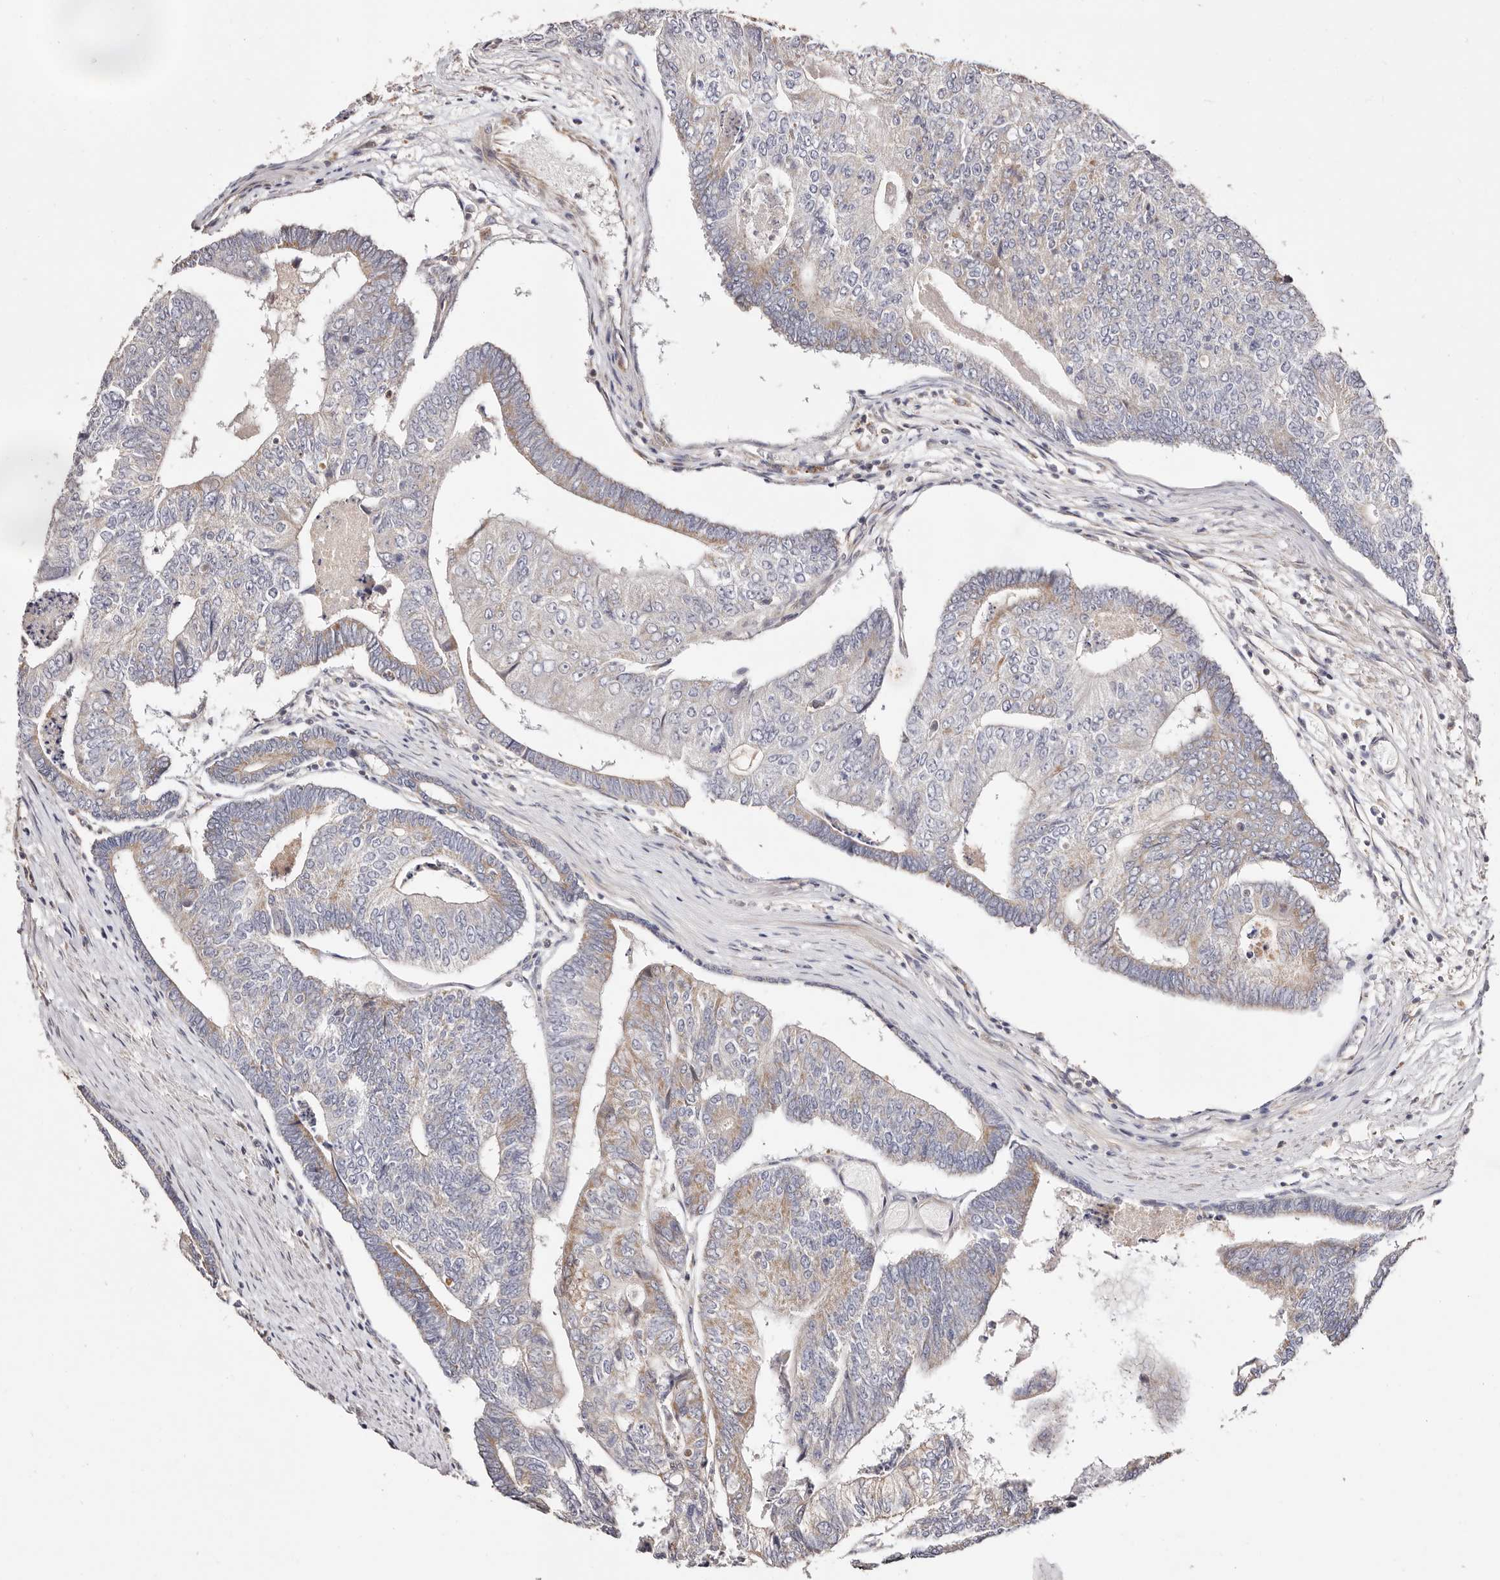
{"staining": {"intensity": "moderate", "quantity": "<25%", "location": "cytoplasmic/membranous"}, "tissue": "colorectal cancer", "cell_type": "Tumor cells", "image_type": "cancer", "snomed": [{"axis": "morphology", "description": "Adenocarcinoma, NOS"}, {"axis": "topography", "description": "Colon"}], "caption": "Brown immunohistochemical staining in human colorectal cancer displays moderate cytoplasmic/membranous staining in about <25% of tumor cells.", "gene": "MAPK1", "patient": {"sex": "female", "age": 67}}